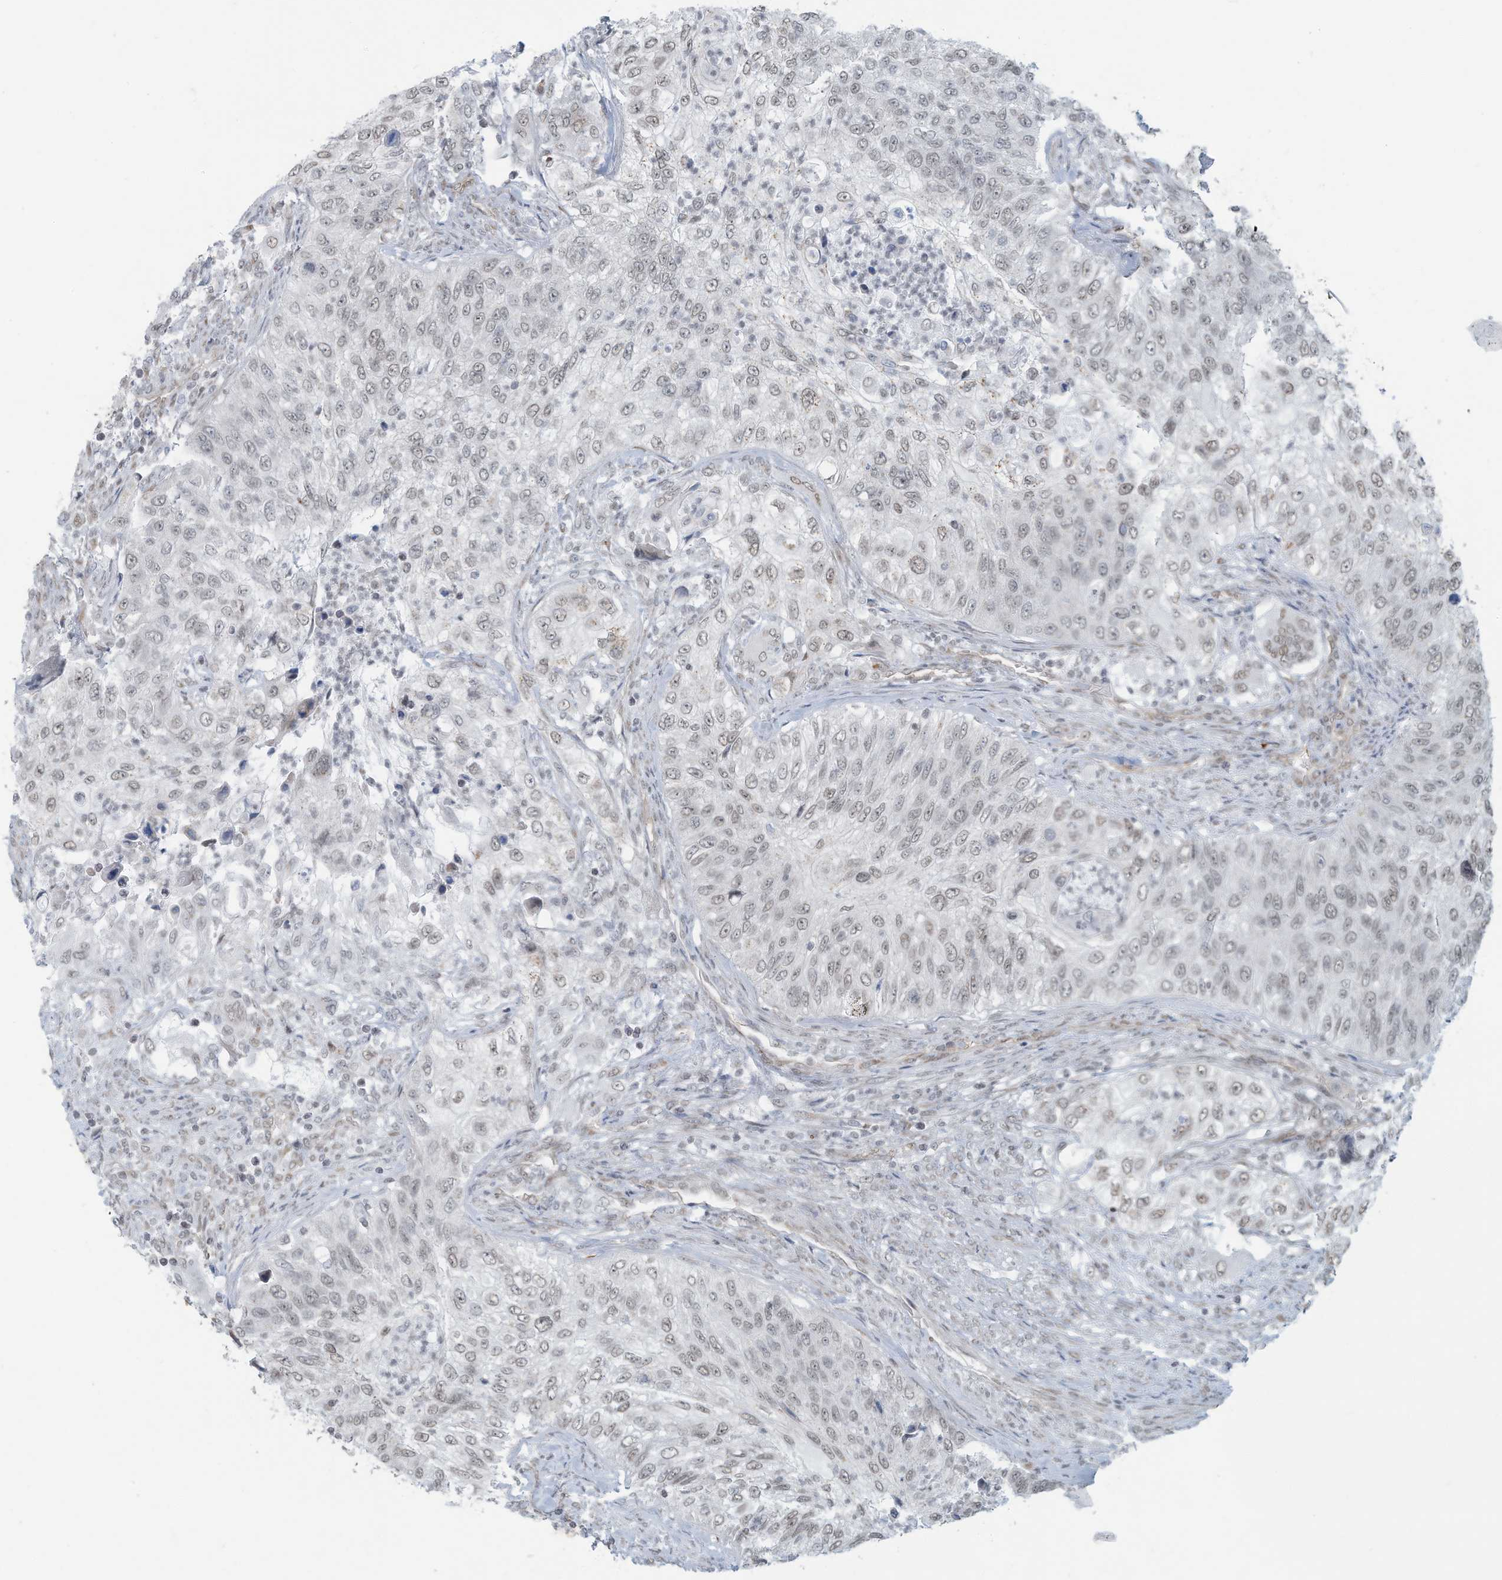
{"staining": {"intensity": "weak", "quantity": "25%-75%", "location": "nuclear"}, "tissue": "urothelial cancer", "cell_type": "Tumor cells", "image_type": "cancer", "snomed": [{"axis": "morphology", "description": "Urothelial carcinoma, High grade"}, {"axis": "topography", "description": "Urinary bladder"}], "caption": "Immunohistochemistry (IHC) image of neoplastic tissue: human high-grade urothelial carcinoma stained using immunohistochemistry displays low levels of weak protein expression localized specifically in the nuclear of tumor cells, appearing as a nuclear brown color.", "gene": "SARNP", "patient": {"sex": "female", "age": 60}}